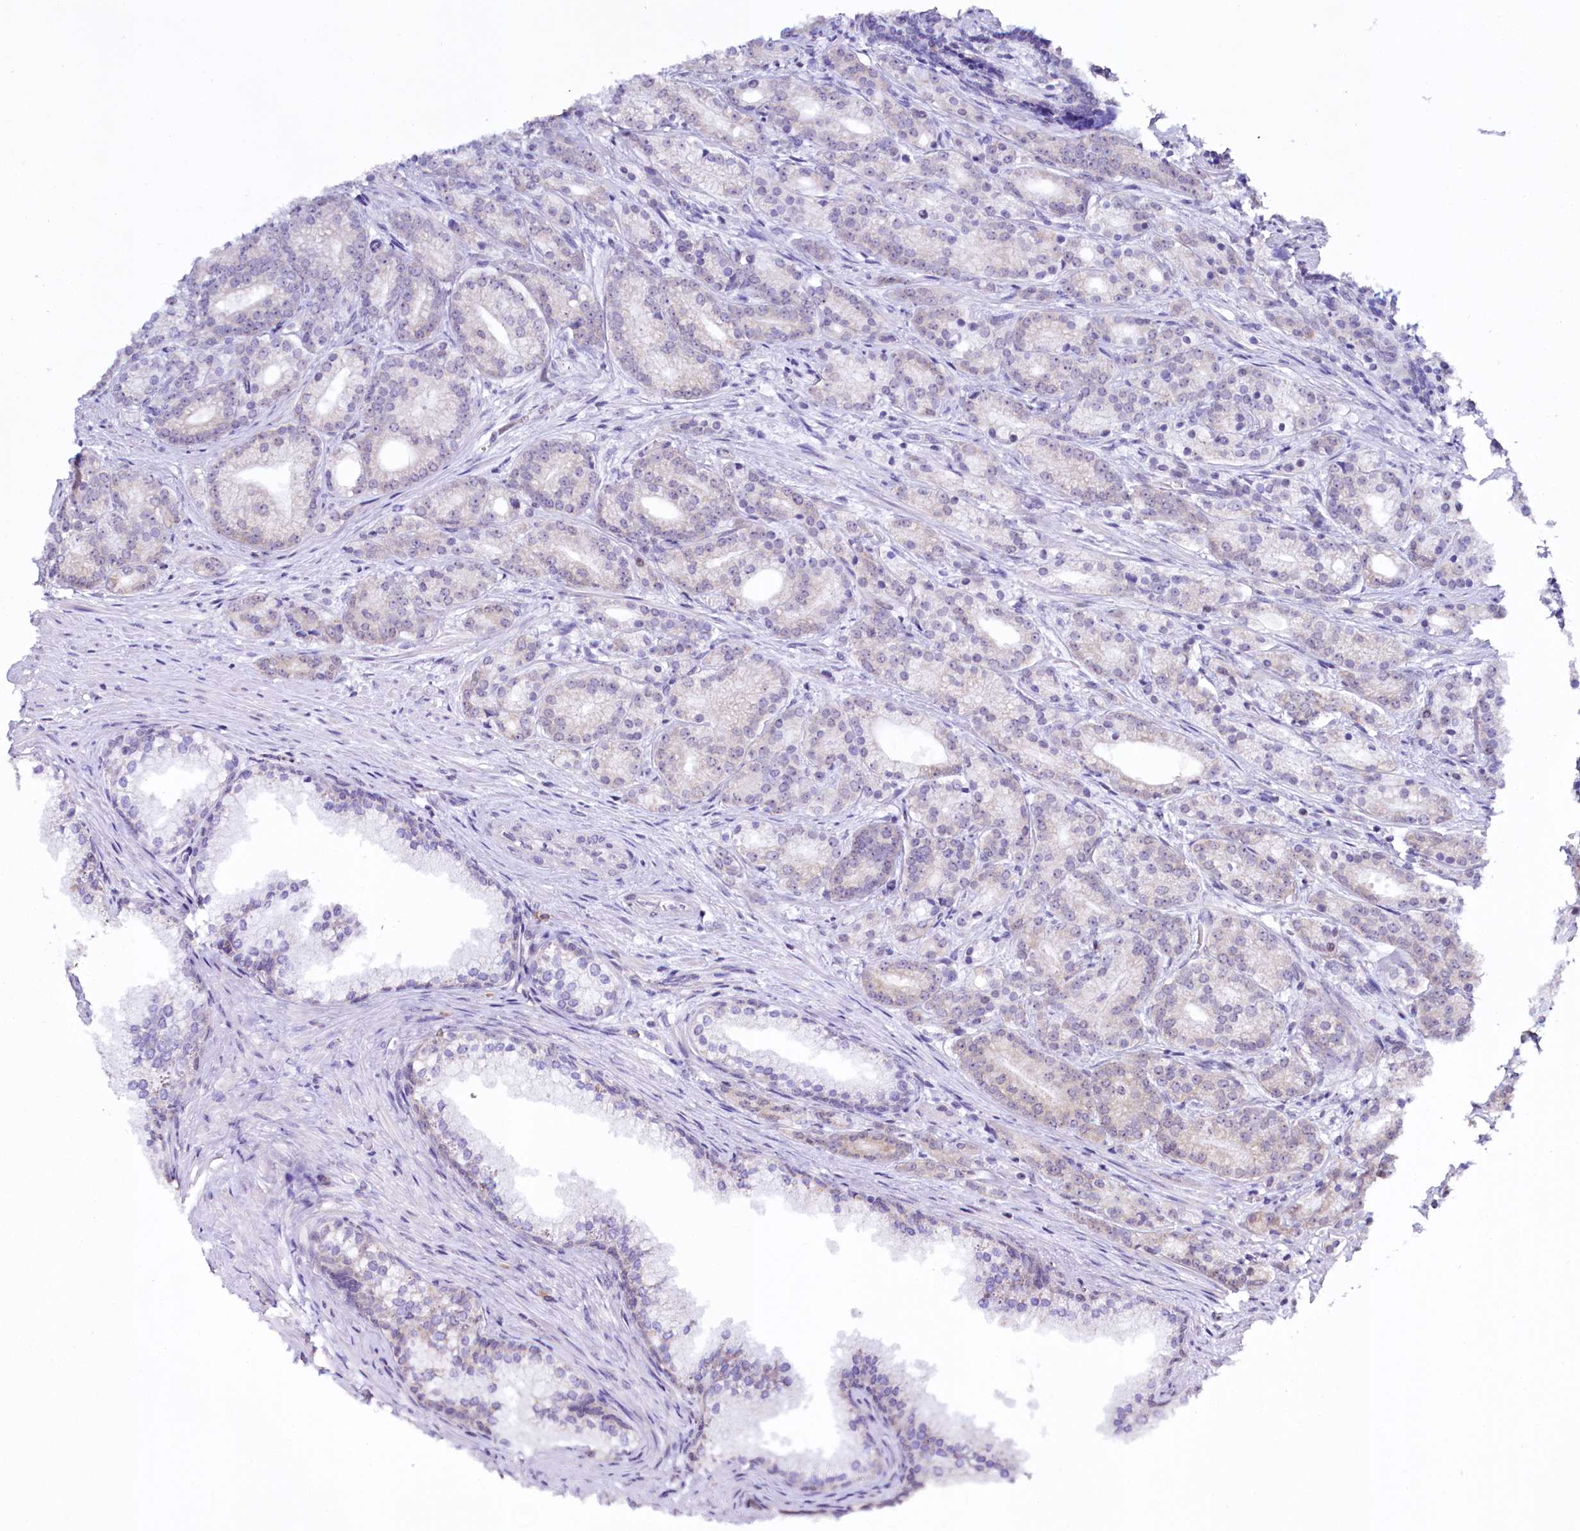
{"staining": {"intensity": "negative", "quantity": "none", "location": "none"}, "tissue": "prostate cancer", "cell_type": "Tumor cells", "image_type": "cancer", "snomed": [{"axis": "morphology", "description": "Adenocarcinoma, Low grade"}, {"axis": "topography", "description": "Prostate"}], "caption": "Prostate cancer (adenocarcinoma (low-grade)) was stained to show a protein in brown. There is no significant expression in tumor cells. Brightfield microscopy of immunohistochemistry stained with DAB (3,3'-diaminobenzidine) (brown) and hematoxylin (blue), captured at high magnification.", "gene": "SPATS2", "patient": {"sex": "male", "age": 71}}